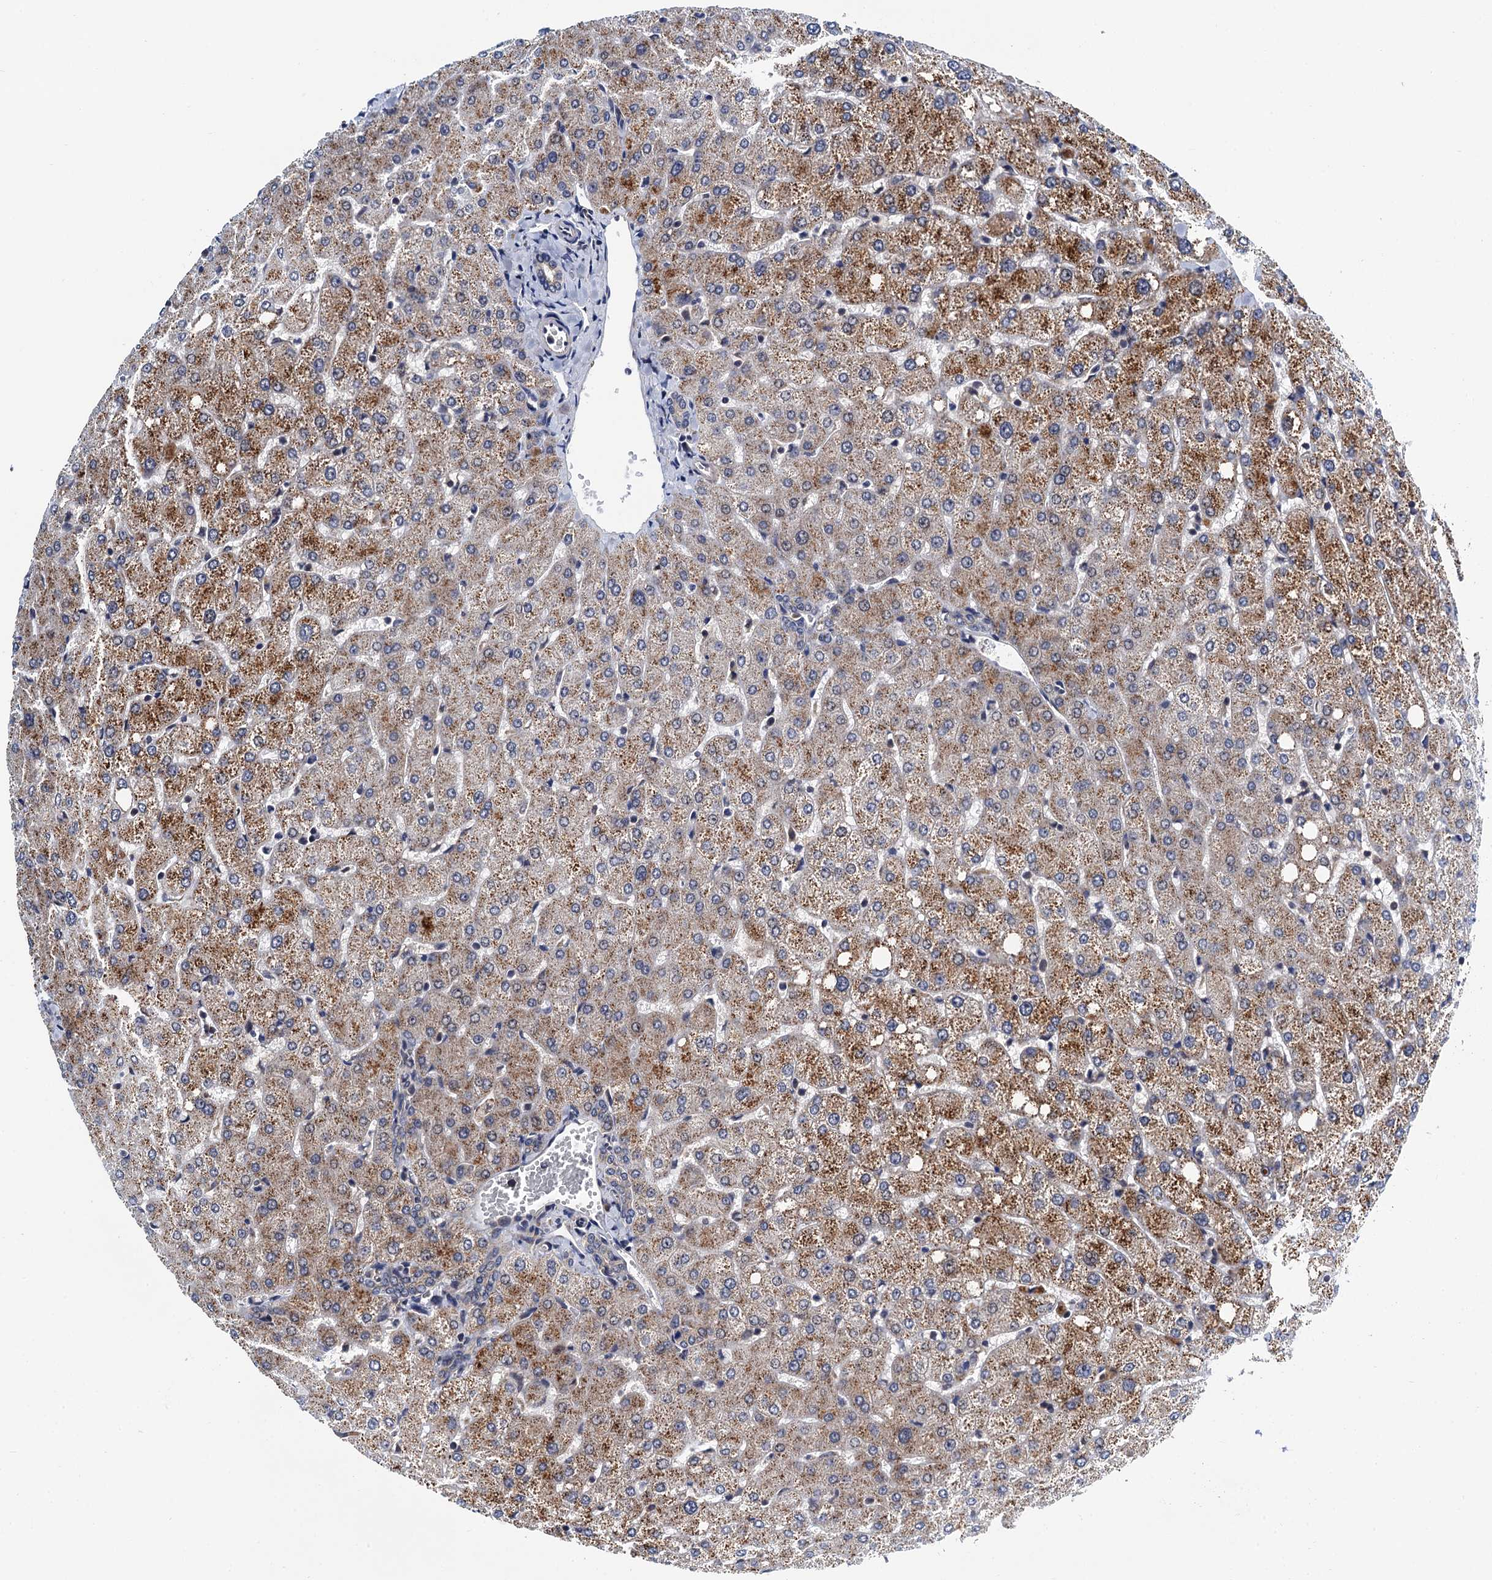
{"staining": {"intensity": "negative", "quantity": "none", "location": "none"}, "tissue": "liver", "cell_type": "Cholangiocytes", "image_type": "normal", "snomed": [{"axis": "morphology", "description": "Normal tissue, NOS"}, {"axis": "topography", "description": "Liver"}], "caption": "IHC image of normal human liver stained for a protein (brown), which demonstrates no positivity in cholangiocytes.", "gene": "NAA16", "patient": {"sex": "female", "age": 54}}